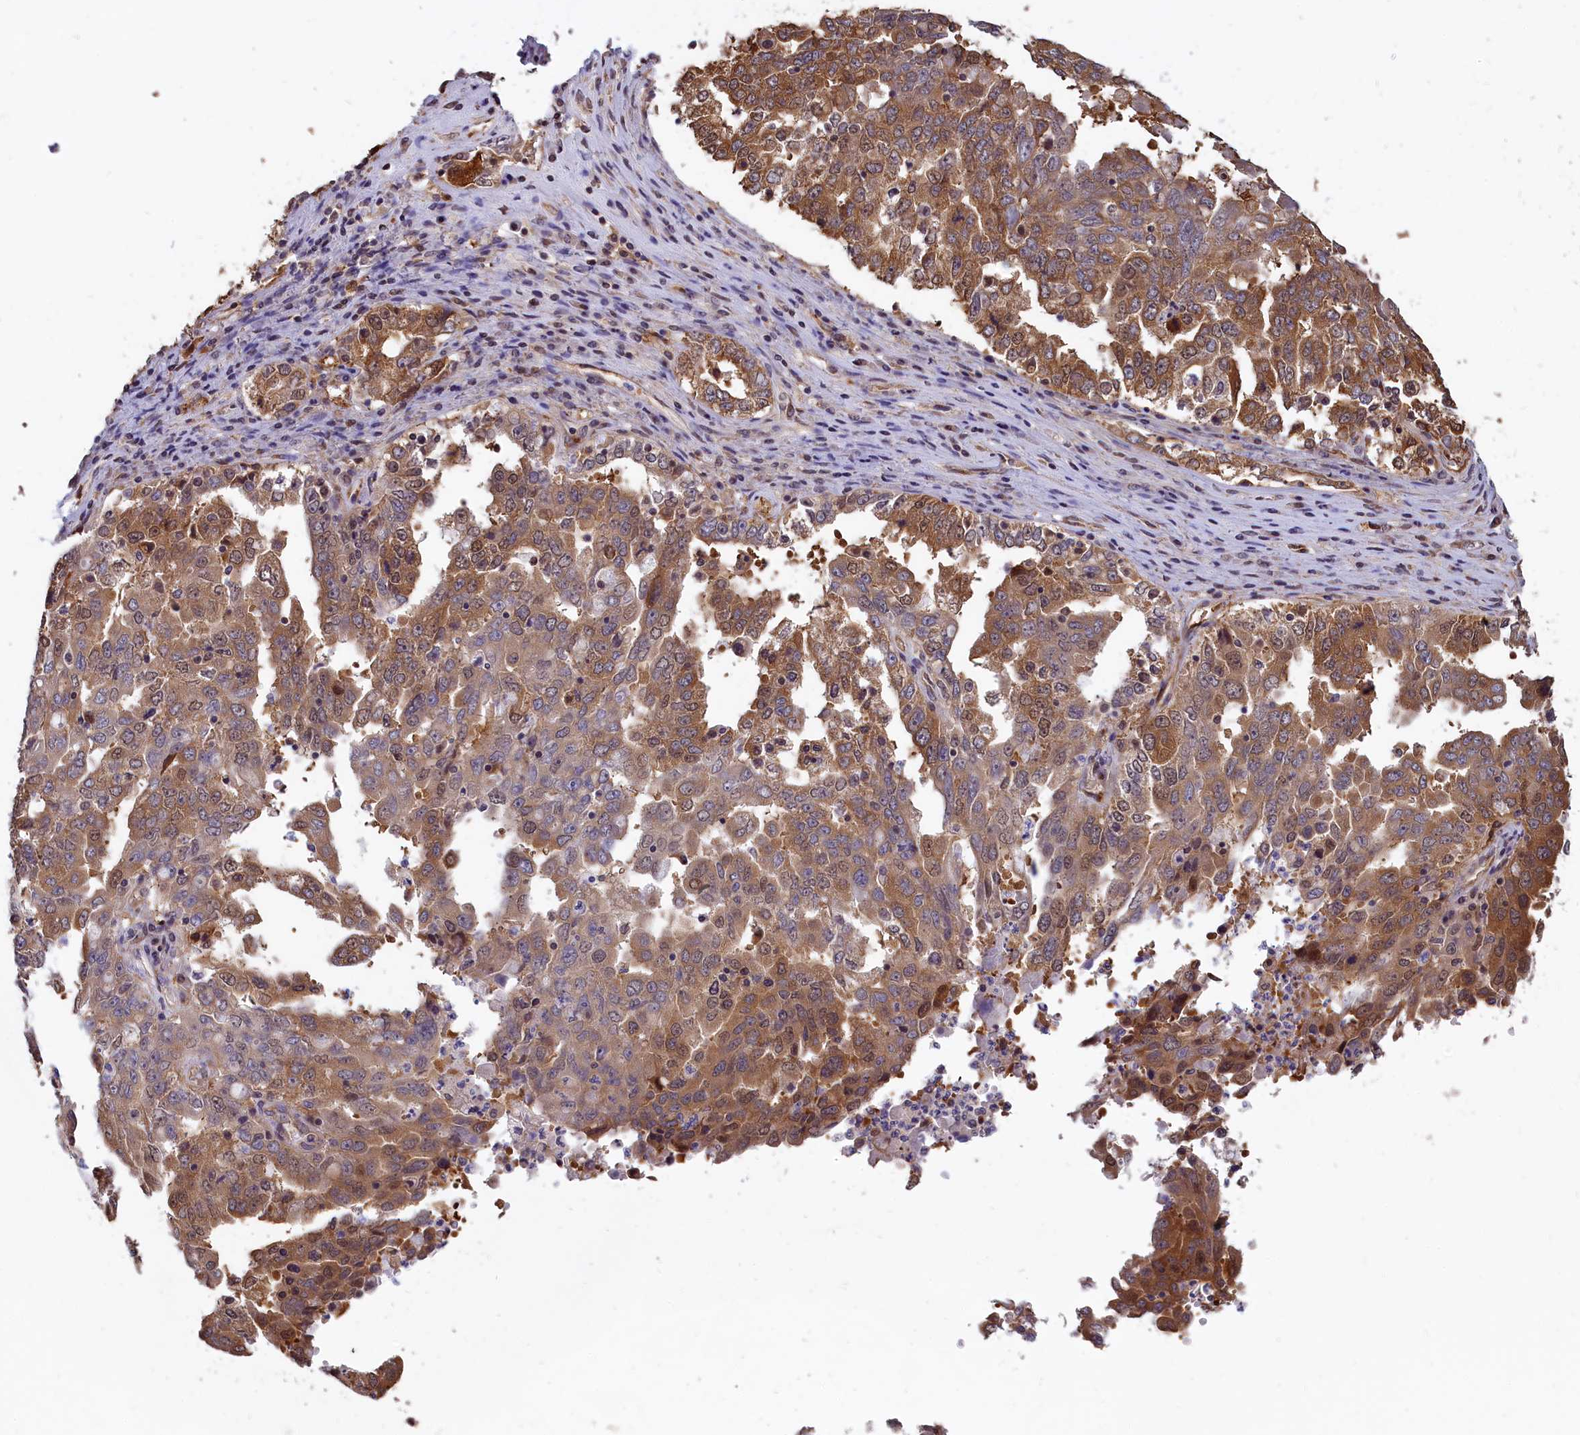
{"staining": {"intensity": "moderate", "quantity": ">75%", "location": "cytoplasmic/membranous,nuclear"}, "tissue": "ovarian cancer", "cell_type": "Tumor cells", "image_type": "cancer", "snomed": [{"axis": "morphology", "description": "Carcinoma, endometroid"}, {"axis": "topography", "description": "Ovary"}], "caption": "Approximately >75% of tumor cells in human ovarian cancer (endometroid carcinoma) display moderate cytoplasmic/membranous and nuclear protein positivity as visualized by brown immunohistochemical staining.", "gene": "ABCC8", "patient": {"sex": "female", "age": 62}}